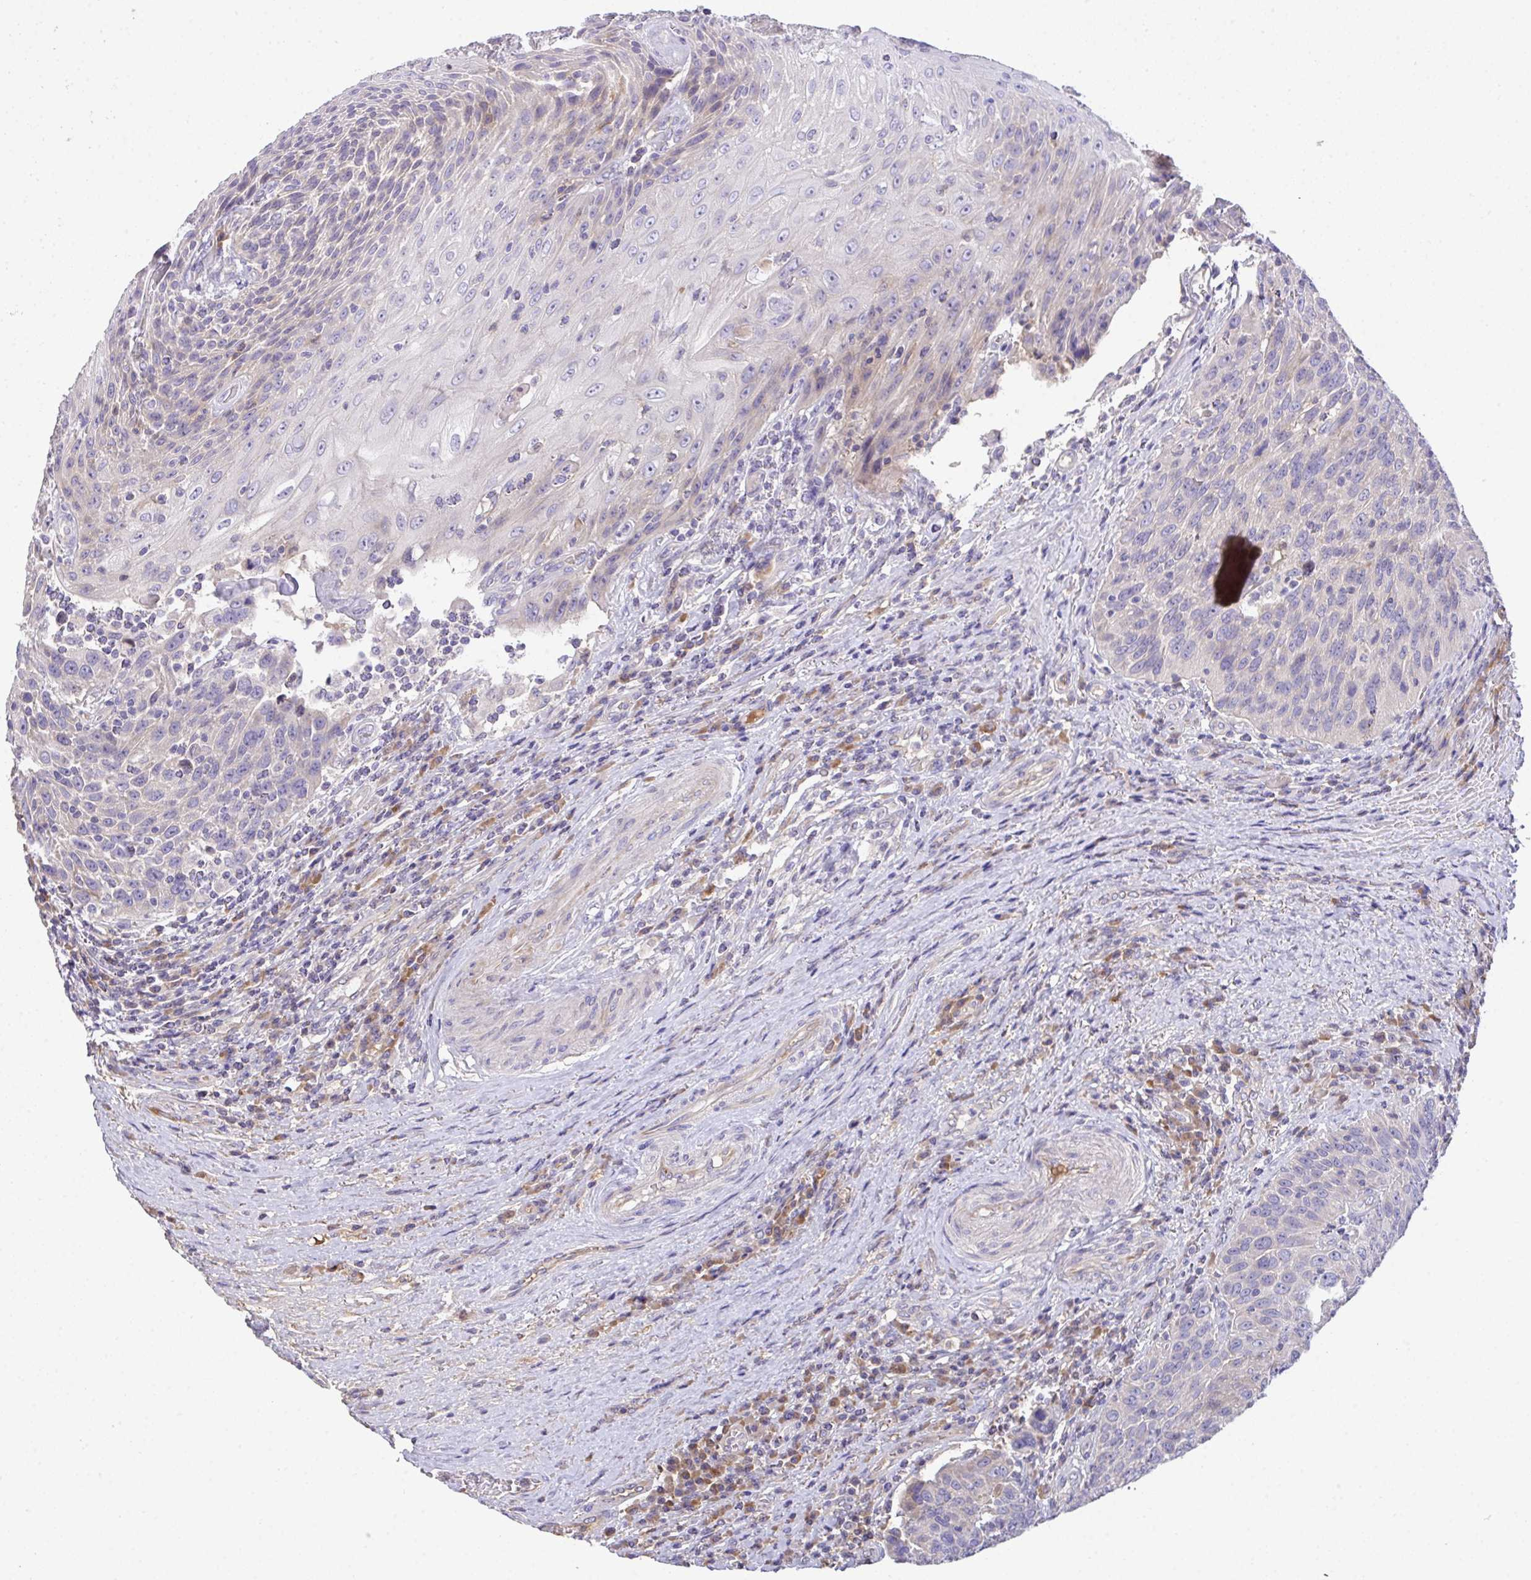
{"staining": {"intensity": "negative", "quantity": "none", "location": "none"}, "tissue": "urothelial cancer", "cell_type": "Tumor cells", "image_type": "cancer", "snomed": [{"axis": "morphology", "description": "Urothelial carcinoma, High grade"}, {"axis": "topography", "description": "Urinary bladder"}], "caption": "High power microscopy histopathology image of an immunohistochemistry (IHC) image of urothelial cancer, revealing no significant staining in tumor cells. The staining was performed using DAB (3,3'-diaminobenzidine) to visualize the protein expression in brown, while the nuclei were stained in blue with hematoxylin (Magnification: 20x).", "gene": "ZNF581", "patient": {"sex": "female", "age": 70}}